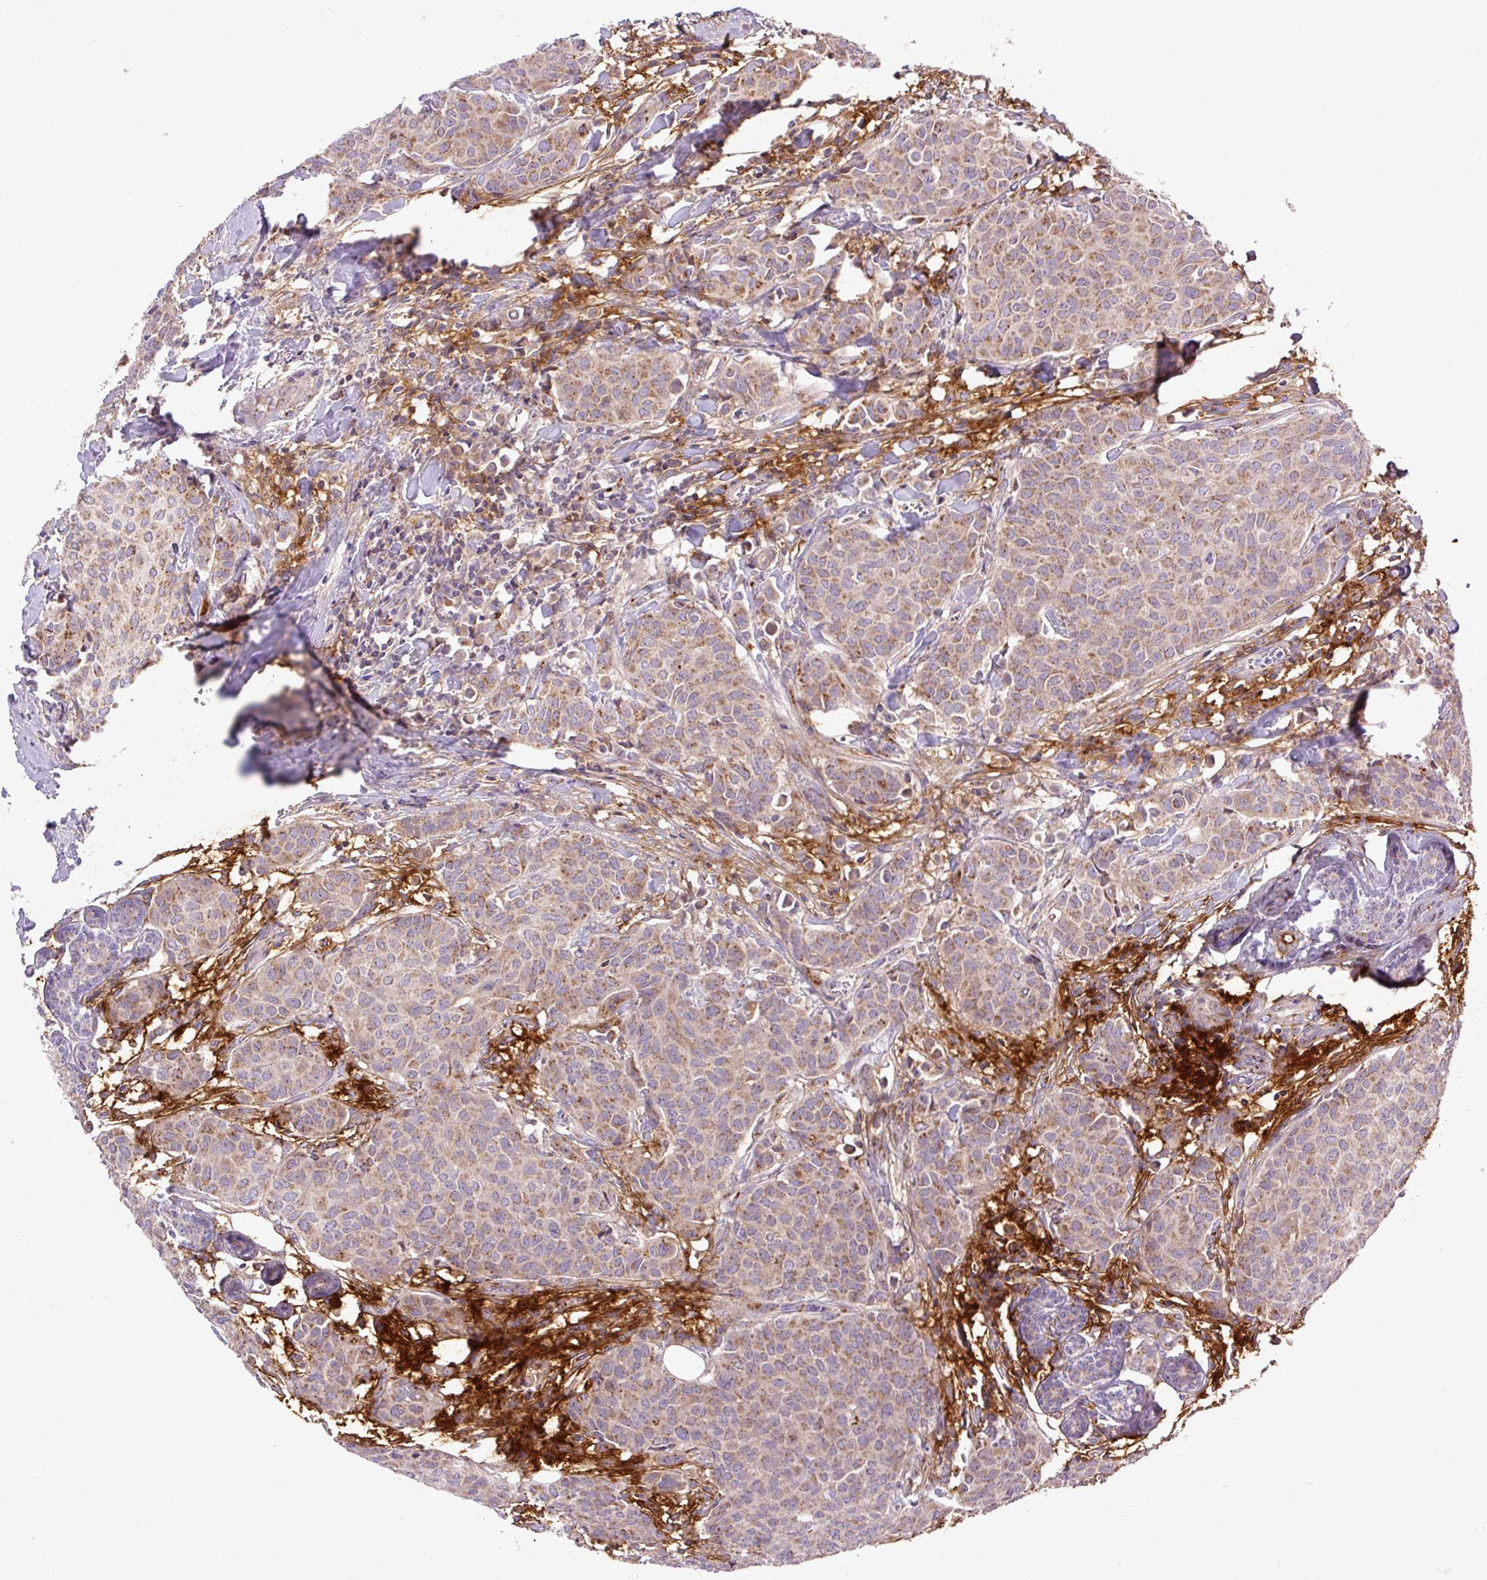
{"staining": {"intensity": "moderate", "quantity": ">75%", "location": "cytoplasmic/membranous"}, "tissue": "breast cancer", "cell_type": "Tumor cells", "image_type": "cancer", "snomed": [{"axis": "morphology", "description": "Duct carcinoma"}, {"axis": "topography", "description": "Breast"}], "caption": "Approximately >75% of tumor cells in human intraductal carcinoma (breast) display moderate cytoplasmic/membranous protein positivity as visualized by brown immunohistochemical staining.", "gene": "MSMP", "patient": {"sex": "female", "age": 47}}